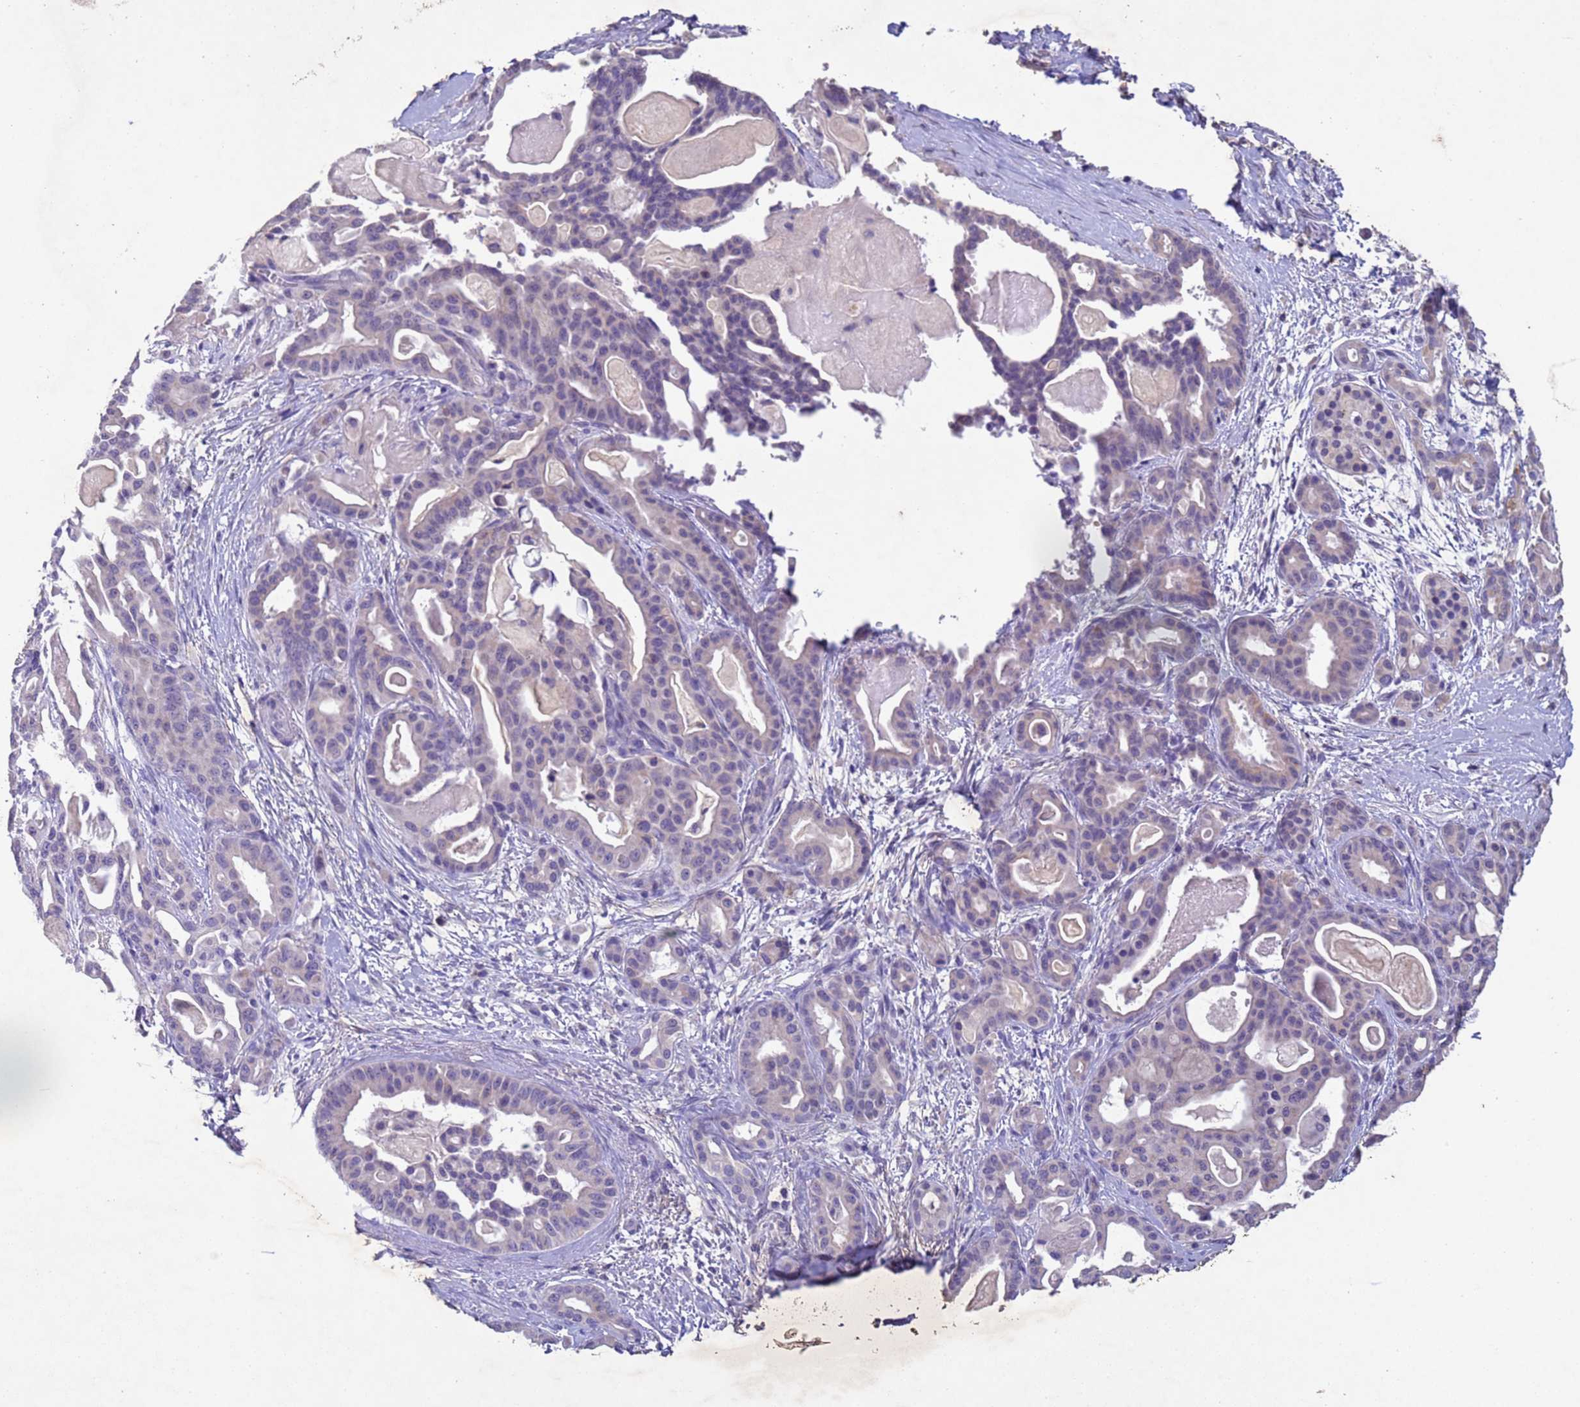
{"staining": {"intensity": "negative", "quantity": "none", "location": "none"}, "tissue": "pancreatic cancer", "cell_type": "Tumor cells", "image_type": "cancer", "snomed": [{"axis": "morphology", "description": "Adenocarcinoma, NOS"}, {"axis": "topography", "description": "Pancreas"}], "caption": "Adenocarcinoma (pancreatic) was stained to show a protein in brown. There is no significant positivity in tumor cells.", "gene": "NLRP11", "patient": {"sex": "male", "age": 63}}